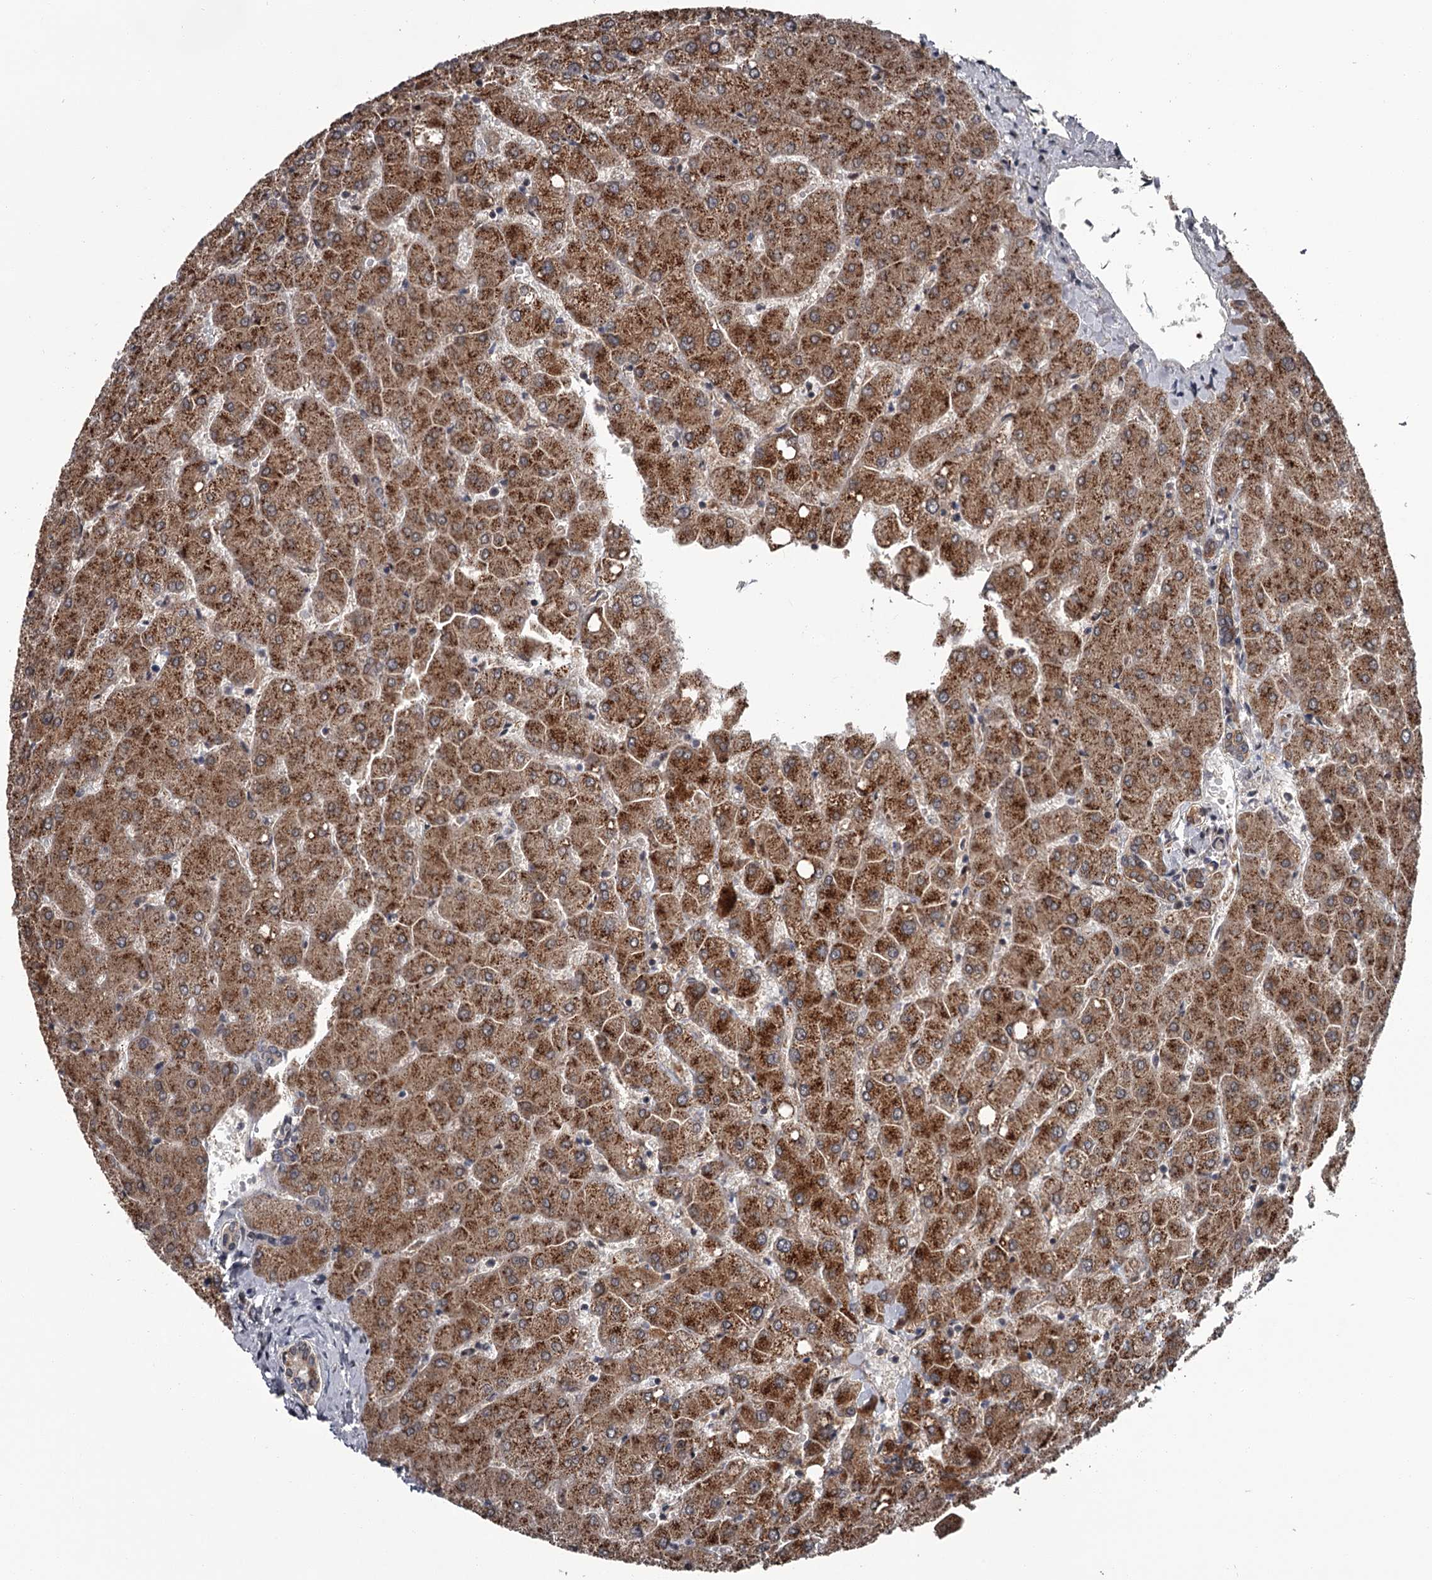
{"staining": {"intensity": "moderate", "quantity": ">75%", "location": "cytoplasmic/membranous"}, "tissue": "liver", "cell_type": "Cholangiocytes", "image_type": "normal", "snomed": [{"axis": "morphology", "description": "Normal tissue, NOS"}, {"axis": "topography", "description": "Liver"}], "caption": "IHC staining of normal liver, which exhibits medium levels of moderate cytoplasmic/membranous expression in about >75% of cholangiocytes indicating moderate cytoplasmic/membranous protein expression. The staining was performed using DAB (3,3'-diaminobenzidine) (brown) for protein detection and nuclei were counterstained in hematoxylin (blue).", "gene": "DAO", "patient": {"sex": "female", "age": 54}}